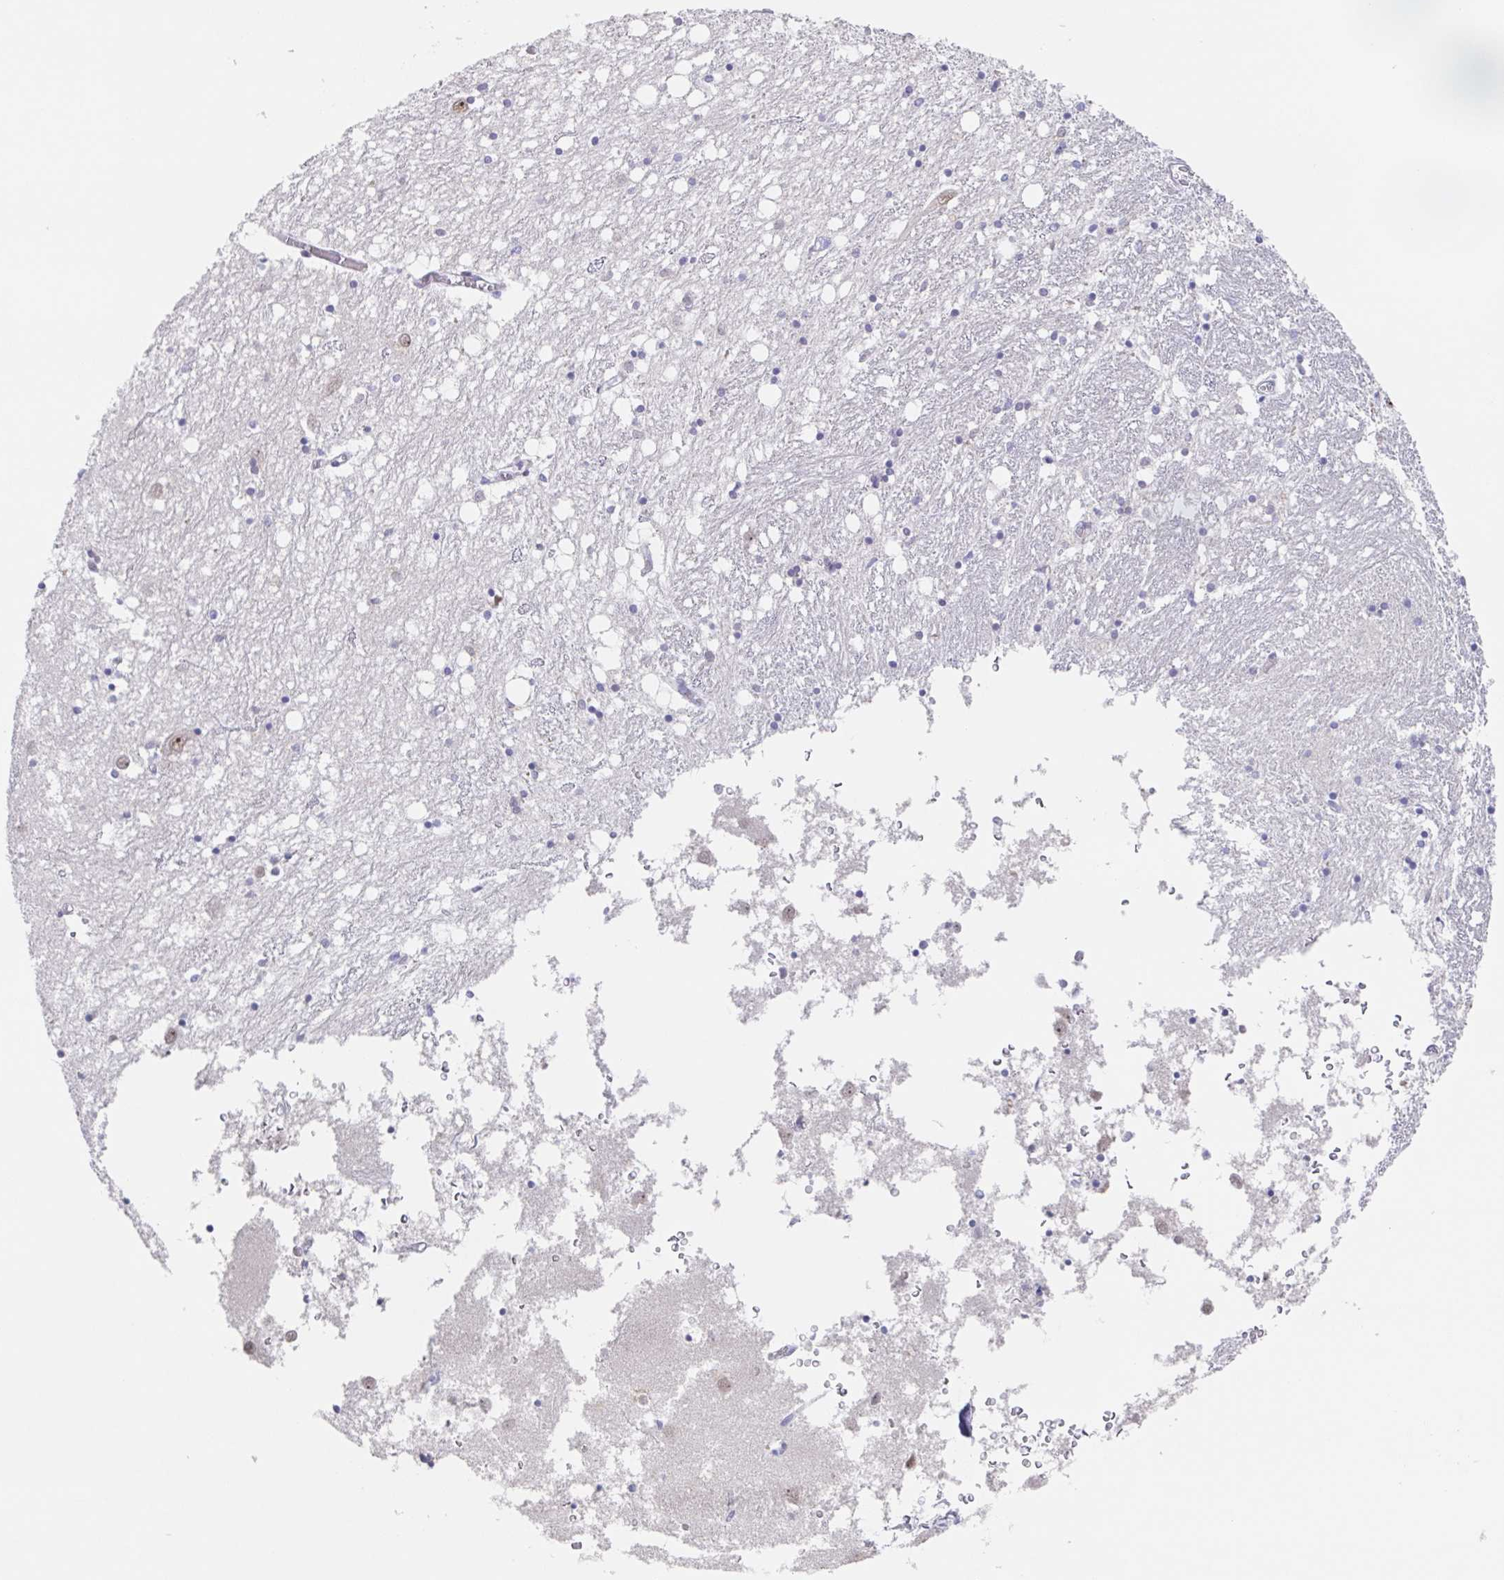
{"staining": {"intensity": "negative", "quantity": "none", "location": "none"}, "tissue": "caudate", "cell_type": "Glial cells", "image_type": "normal", "snomed": [{"axis": "morphology", "description": "Normal tissue, NOS"}, {"axis": "topography", "description": "Lateral ventricle wall"}], "caption": "Protein analysis of normal caudate shows no significant staining in glial cells. The staining was performed using DAB (3,3'-diaminobenzidine) to visualize the protein expression in brown, while the nuclei were stained in blue with hematoxylin (Magnification: 20x).", "gene": "POU2F3", "patient": {"sex": "male", "age": 70}}